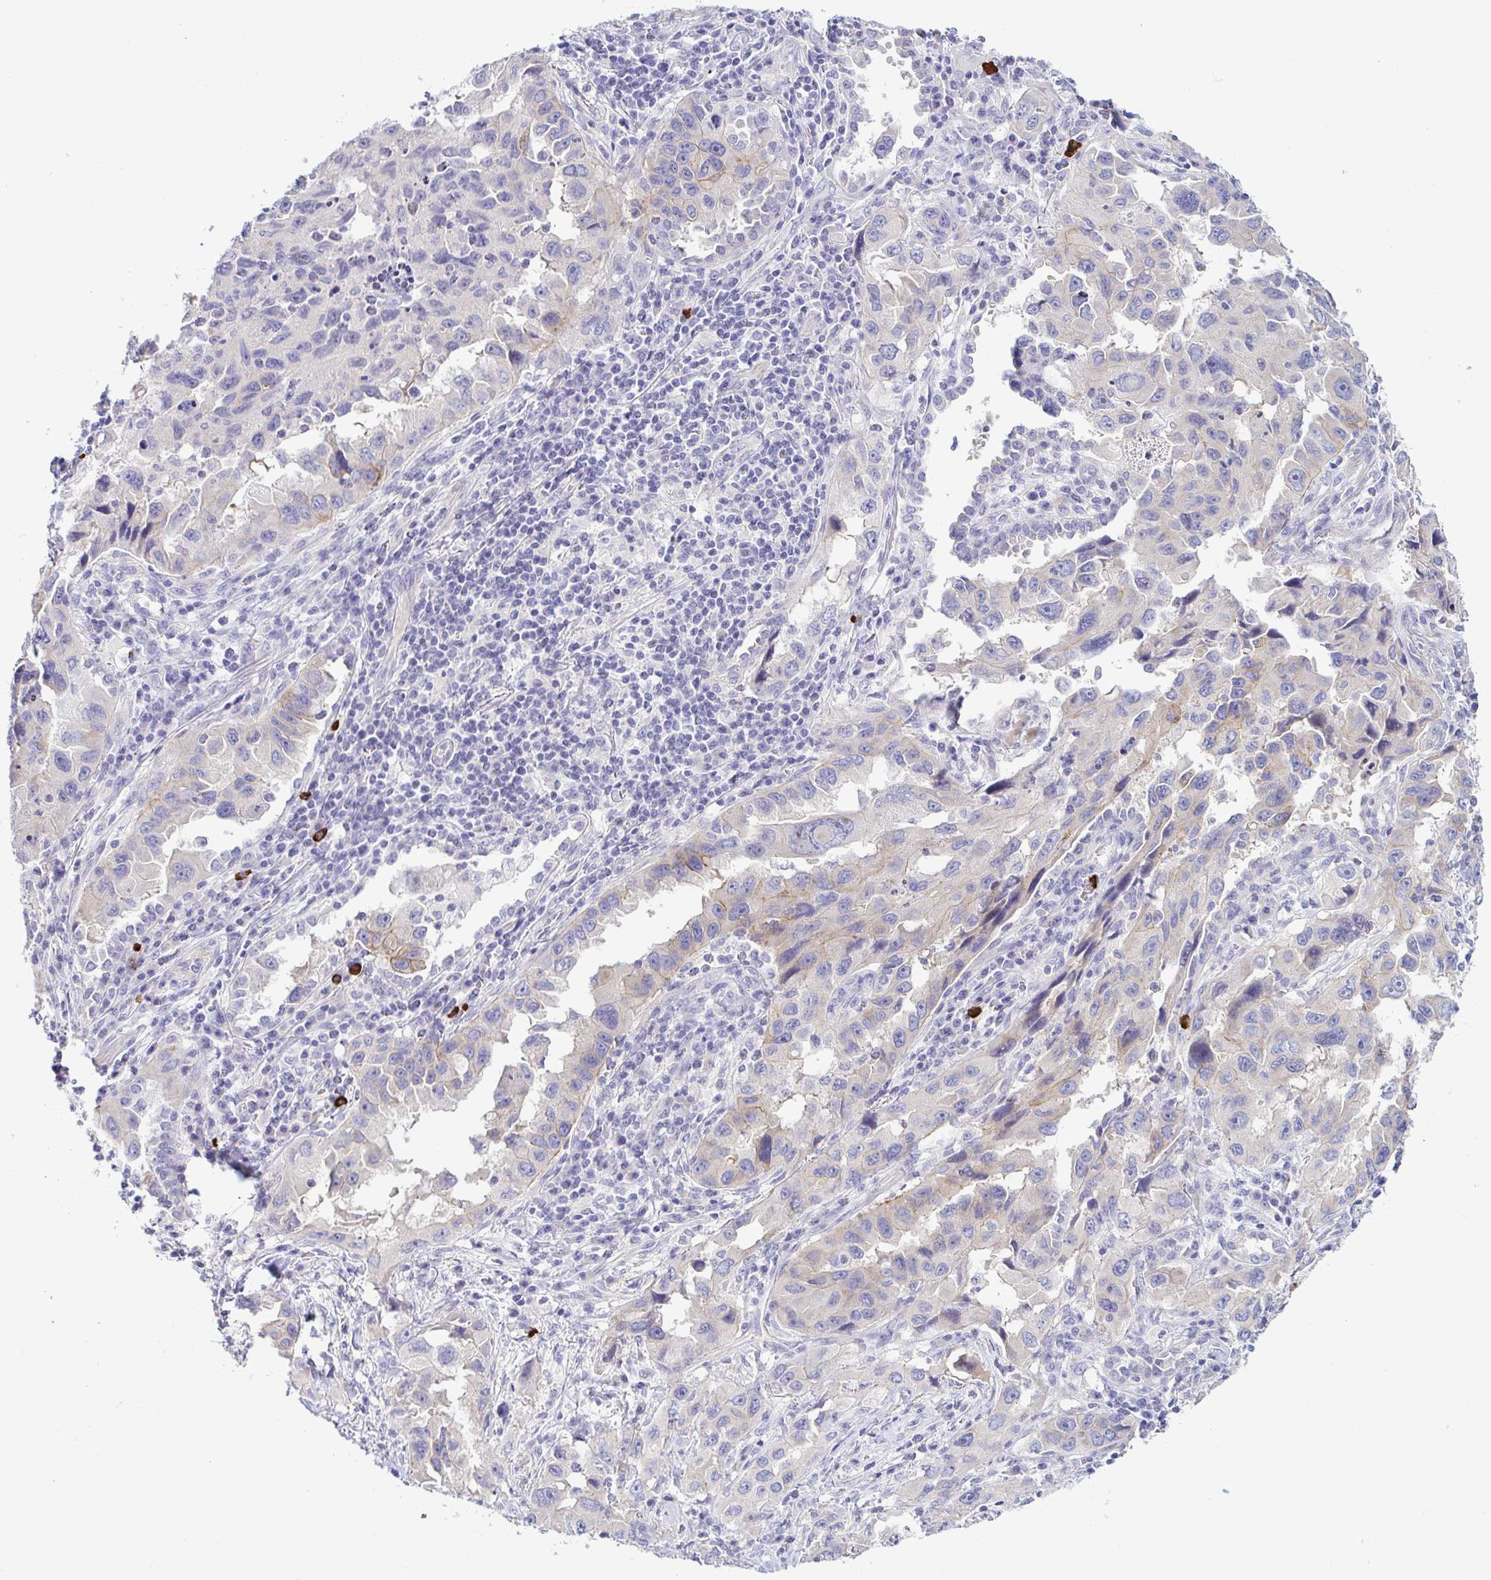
{"staining": {"intensity": "weak", "quantity": "<25%", "location": "cytoplasmic/membranous"}, "tissue": "lung cancer", "cell_type": "Tumor cells", "image_type": "cancer", "snomed": [{"axis": "morphology", "description": "Adenocarcinoma, NOS"}, {"axis": "topography", "description": "Lung"}], "caption": "Tumor cells are negative for protein expression in human lung cancer (adenocarcinoma).", "gene": "TNNI2", "patient": {"sex": "female", "age": 73}}